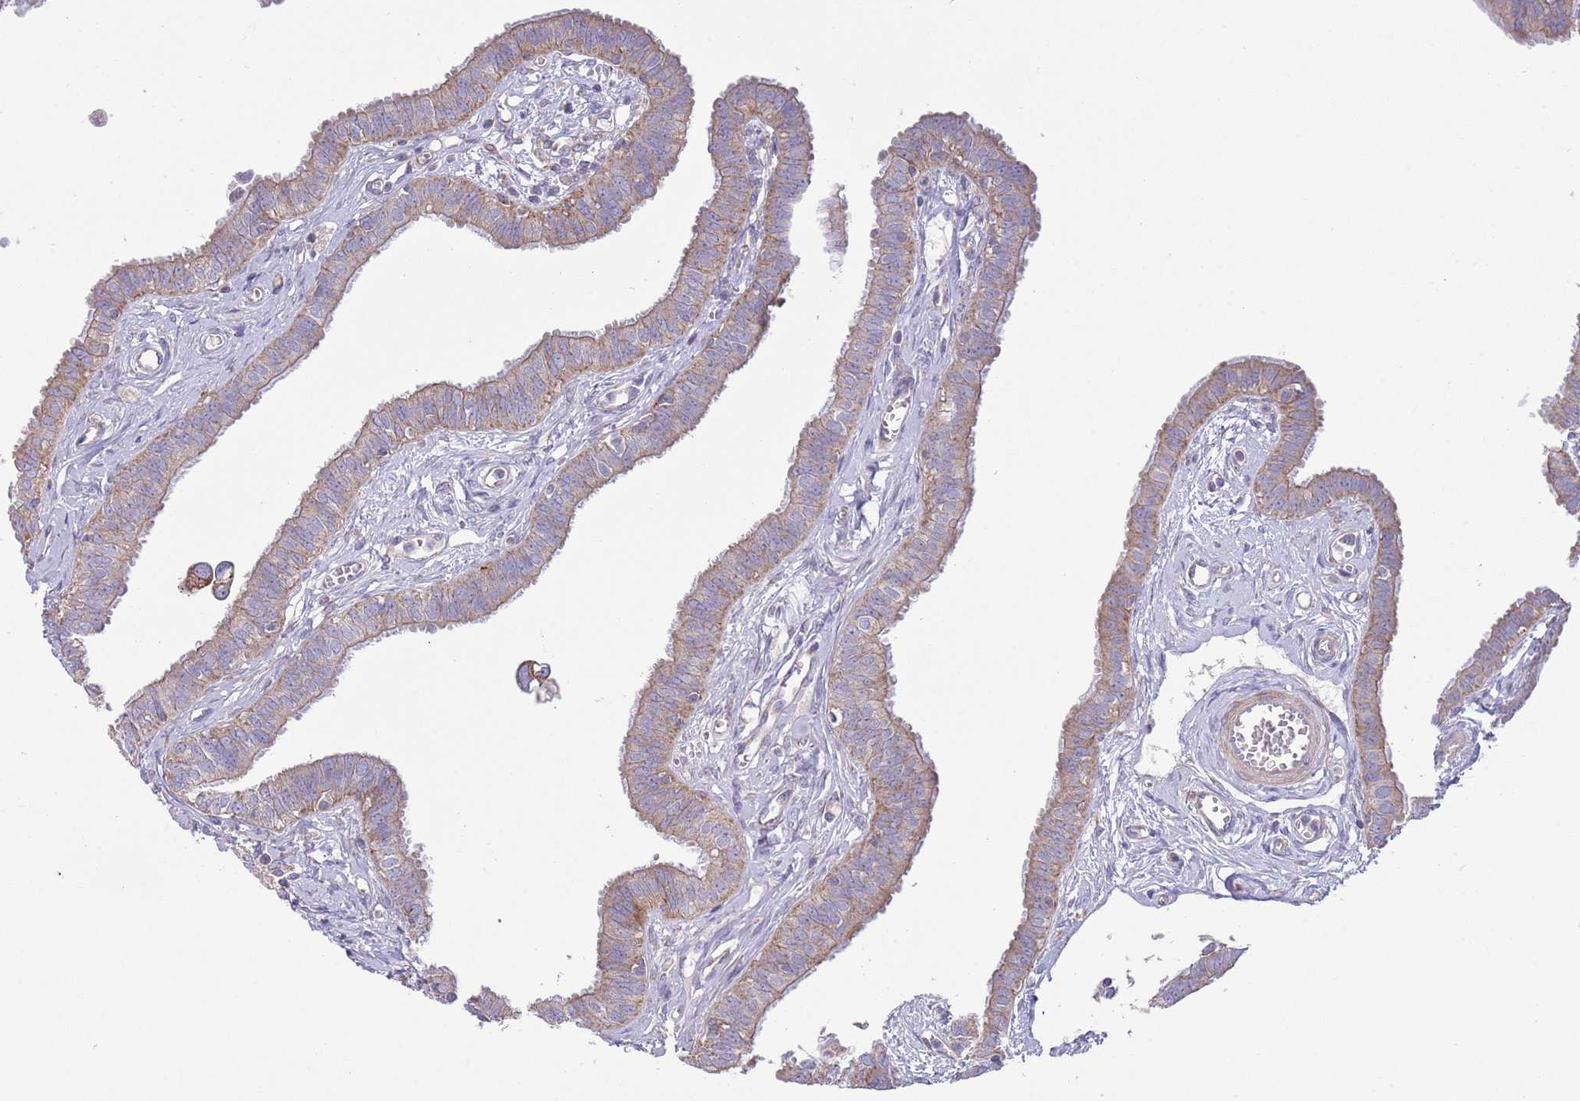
{"staining": {"intensity": "moderate", "quantity": ">75%", "location": "cytoplasmic/membranous"}, "tissue": "fallopian tube", "cell_type": "Glandular cells", "image_type": "normal", "snomed": [{"axis": "morphology", "description": "Normal tissue, NOS"}, {"axis": "morphology", "description": "Carcinoma, NOS"}, {"axis": "topography", "description": "Fallopian tube"}, {"axis": "topography", "description": "Ovary"}], "caption": "Unremarkable fallopian tube was stained to show a protein in brown. There is medium levels of moderate cytoplasmic/membranous expression in about >75% of glandular cells. (DAB IHC with brightfield microscopy, high magnification).", "gene": "TOMM5", "patient": {"sex": "female", "age": 59}}